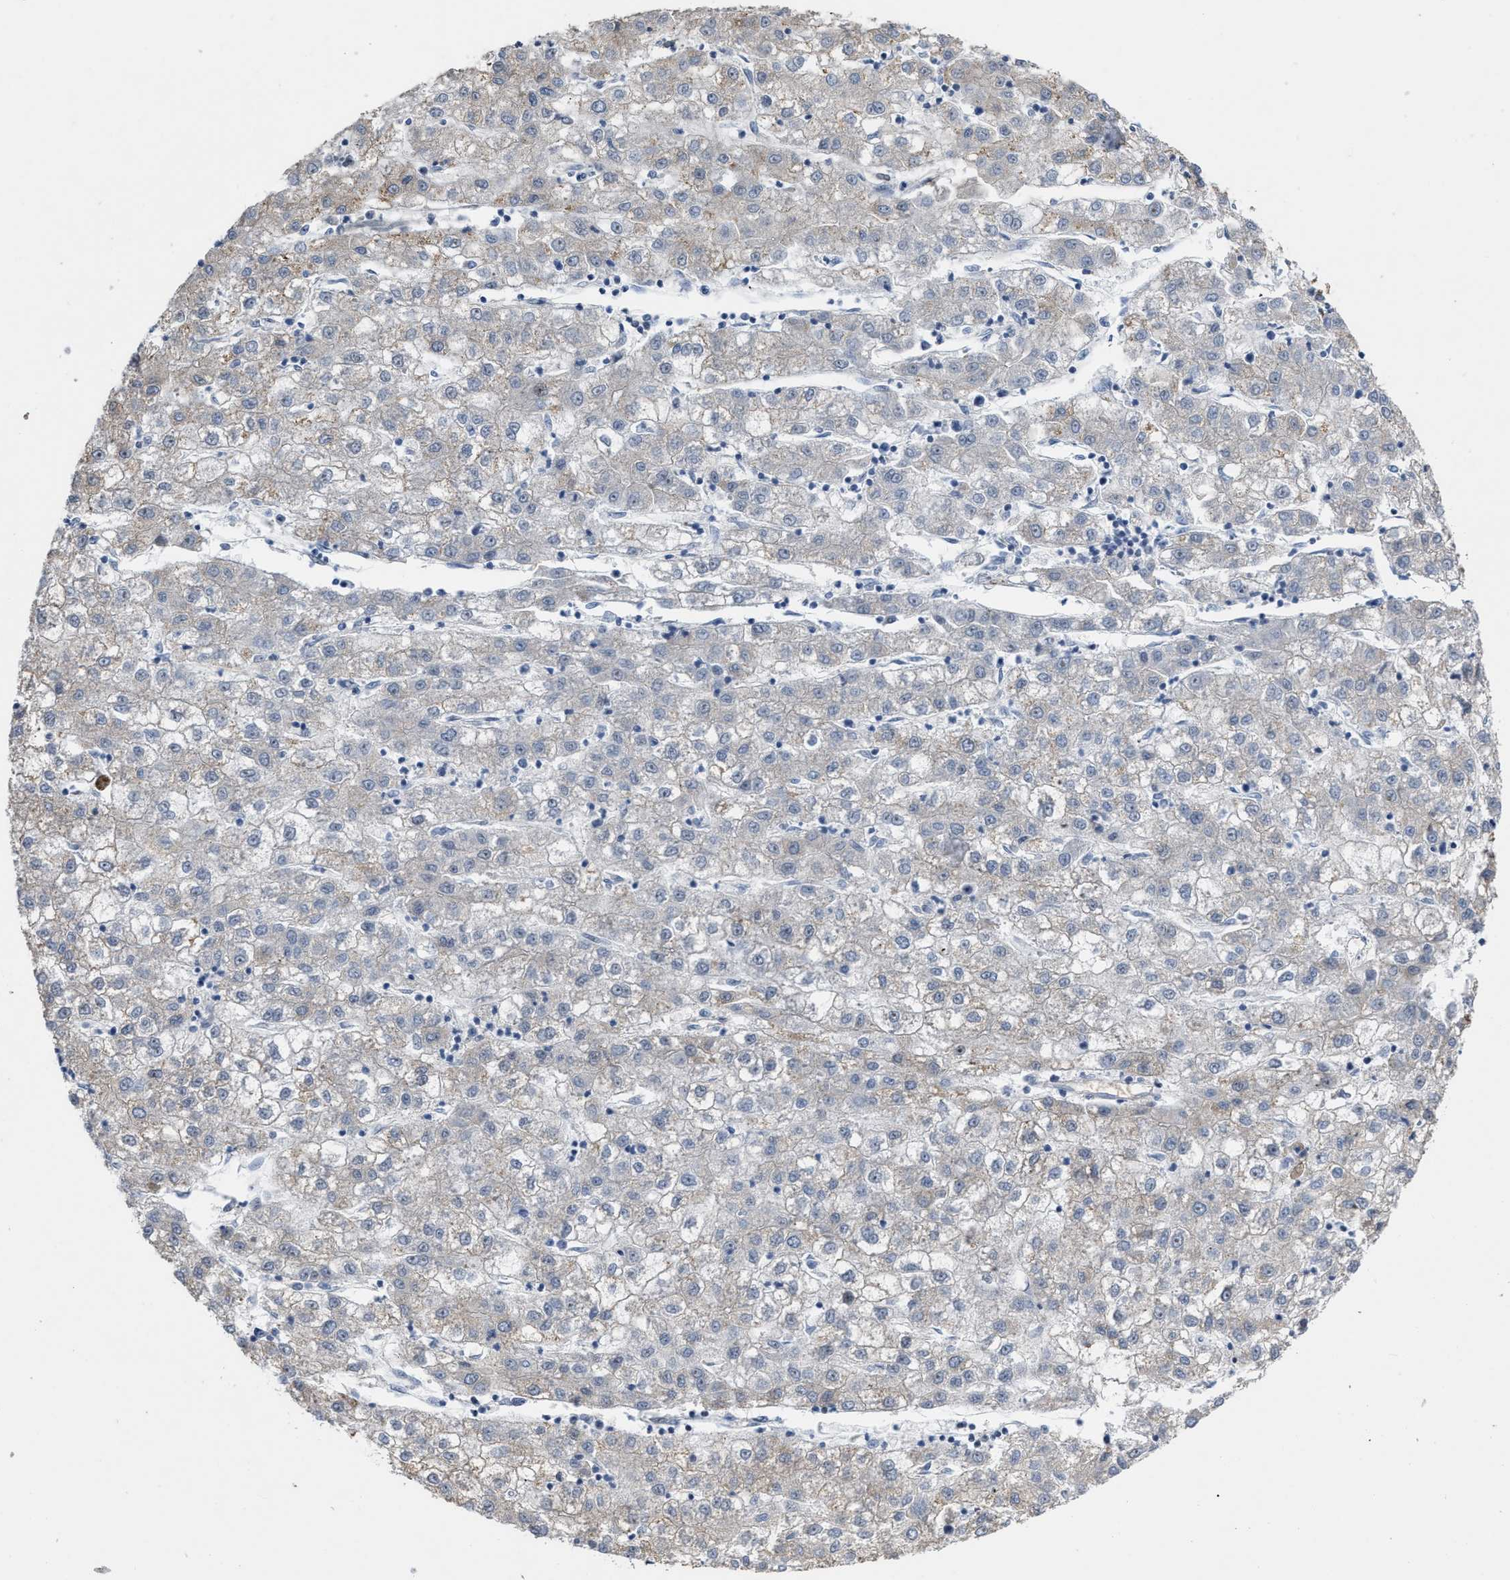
{"staining": {"intensity": "weak", "quantity": "<25%", "location": "cytoplasmic/membranous"}, "tissue": "liver cancer", "cell_type": "Tumor cells", "image_type": "cancer", "snomed": [{"axis": "morphology", "description": "Carcinoma, Hepatocellular, NOS"}, {"axis": "topography", "description": "Liver"}], "caption": "Micrograph shows no significant protein expression in tumor cells of liver cancer. (Stains: DAB (3,3'-diaminobenzidine) immunohistochemistry with hematoxylin counter stain, Microscopy: brightfield microscopy at high magnification).", "gene": "POLR1F", "patient": {"sex": "male", "age": 72}}